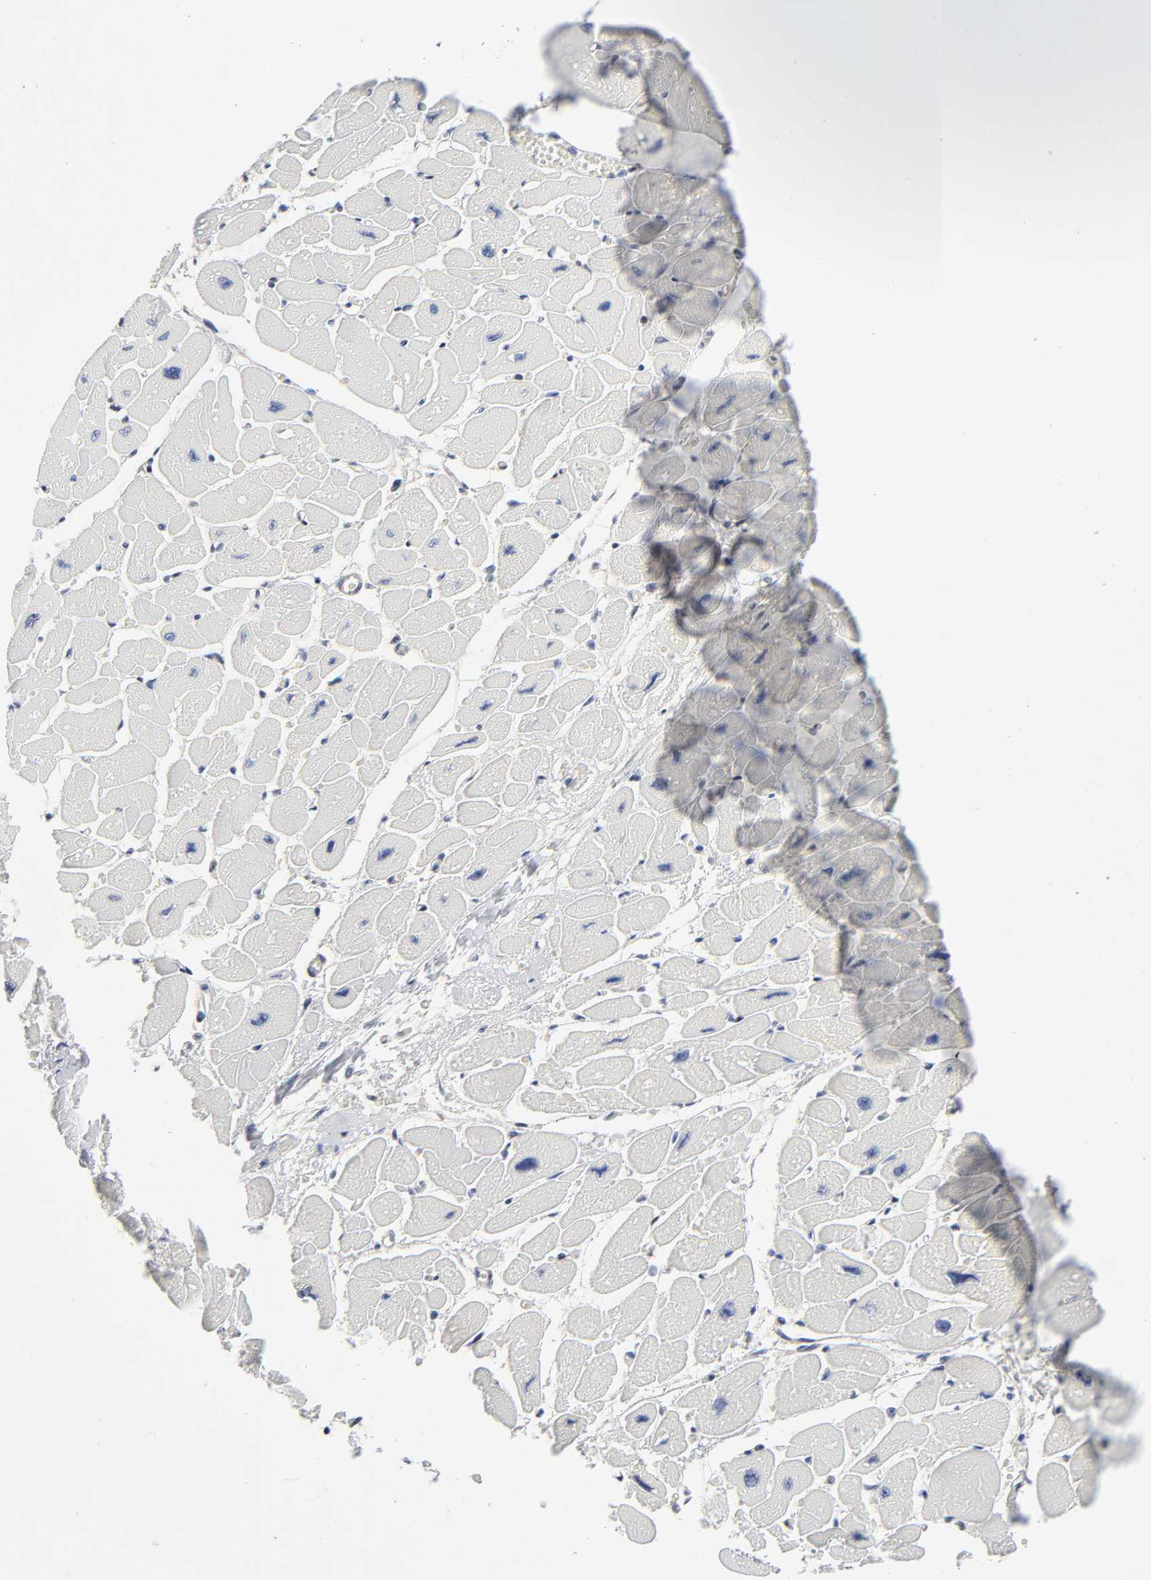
{"staining": {"intensity": "negative", "quantity": "none", "location": "none"}, "tissue": "heart muscle", "cell_type": "Cardiomyocytes", "image_type": "normal", "snomed": [{"axis": "morphology", "description": "Normal tissue, NOS"}, {"axis": "topography", "description": "Heart"}], "caption": "Immunohistochemical staining of normal human heart muscle demonstrates no significant expression in cardiomyocytes. (DAB immunohistochemistry with hematoxylin counter stain).", "gene": "PTEN", "patient": {"sex": "female", "age": 54}}